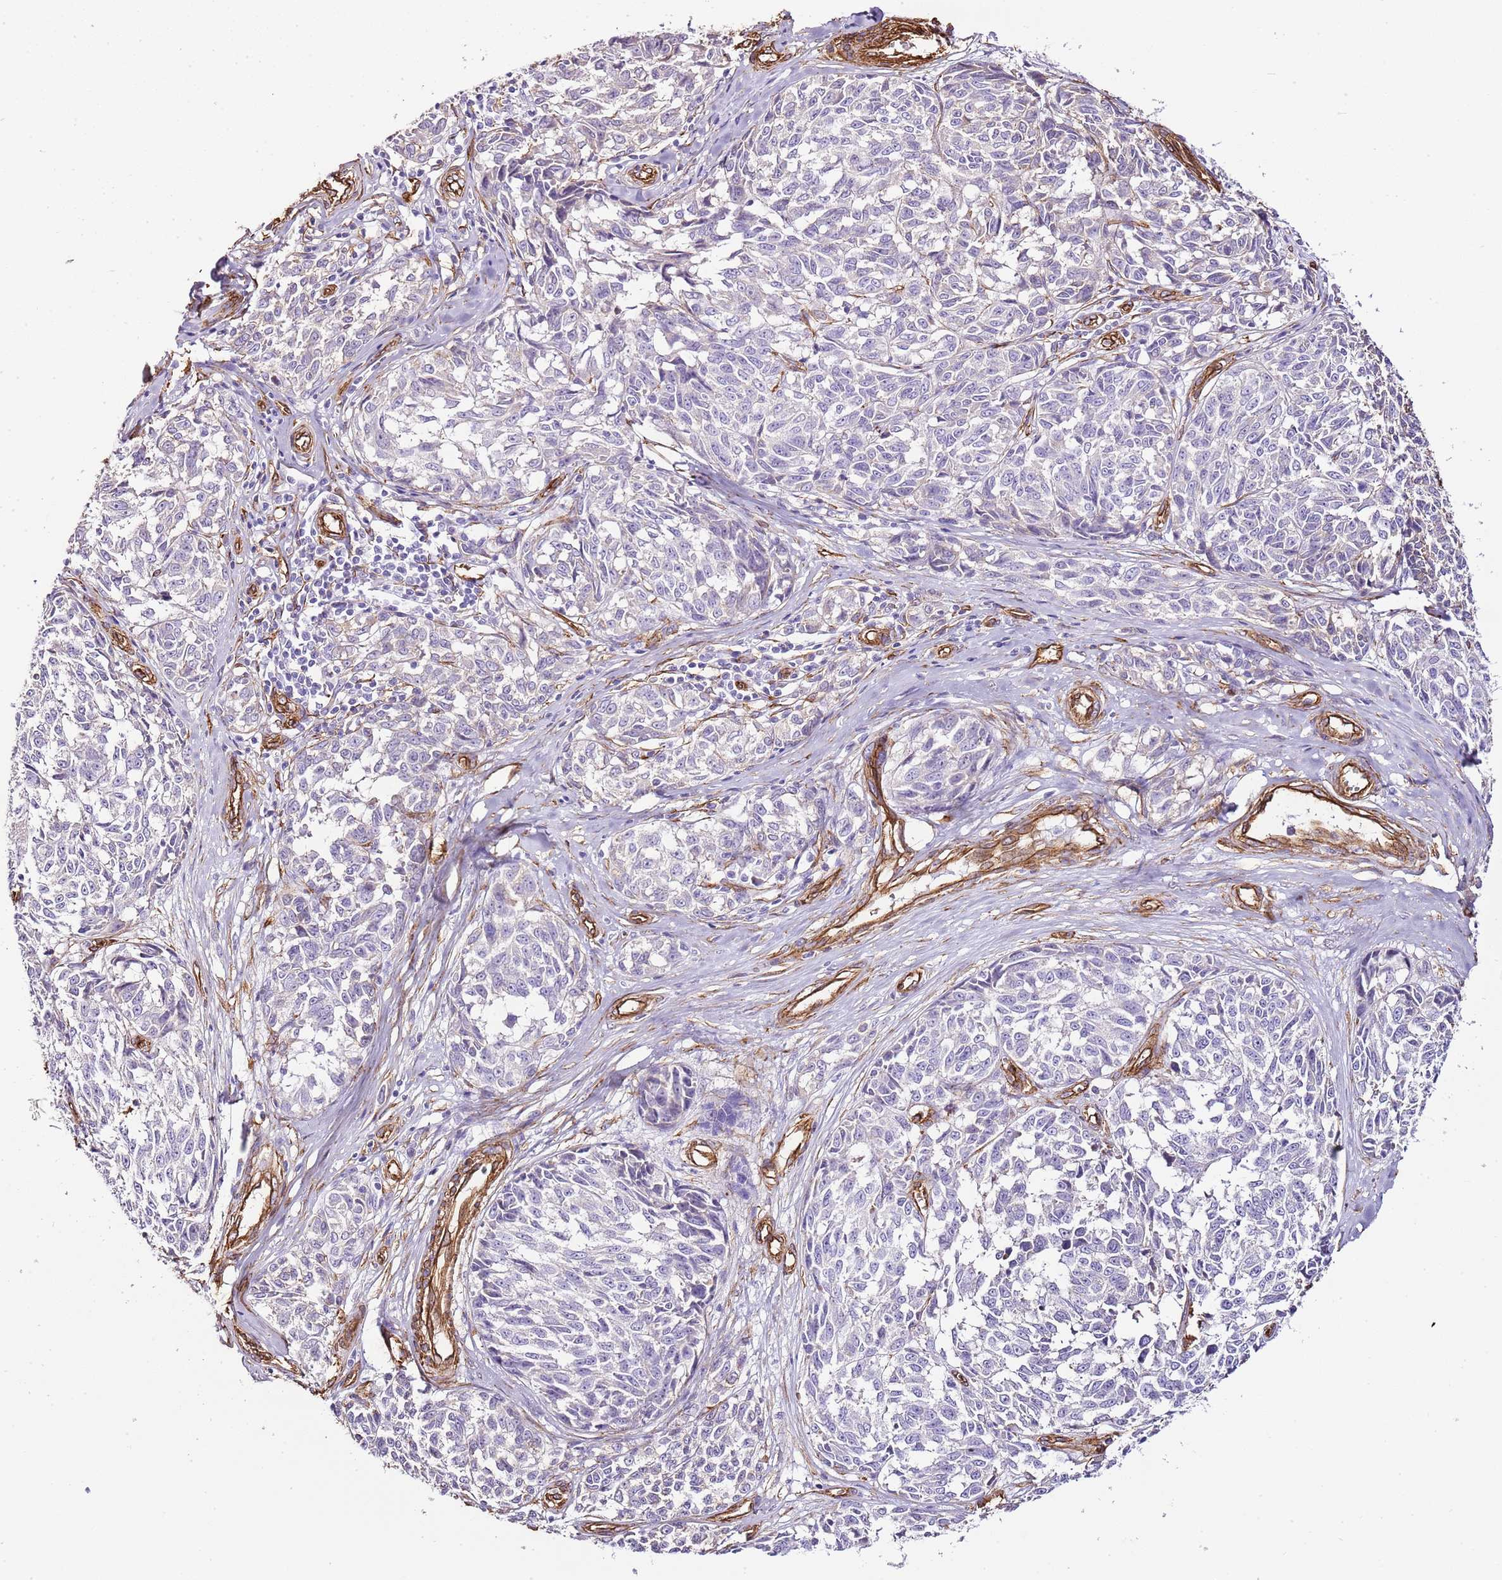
{"staining": {"intensity": "negative", "quantity": "none", "location": "none"}, "tissue": "melanoma", "cell_type": "Tumor cells", "image_type": "cancer", "snomed": [{"axis": "morphology", "description": "Normal tissue, NOS"}, {"axis": "morphology", "description": "Malignant melanoma, NOS"}, {"axis": "topography", "description": "Skin"}], "caption": "Immunohistochemistry histopathology image of human malignant melanoma stained for a protein (brown), which shows no expression in tumor cells.", "gene": "CTDSPL", "patient": {"sex": "female", "age": 64}}